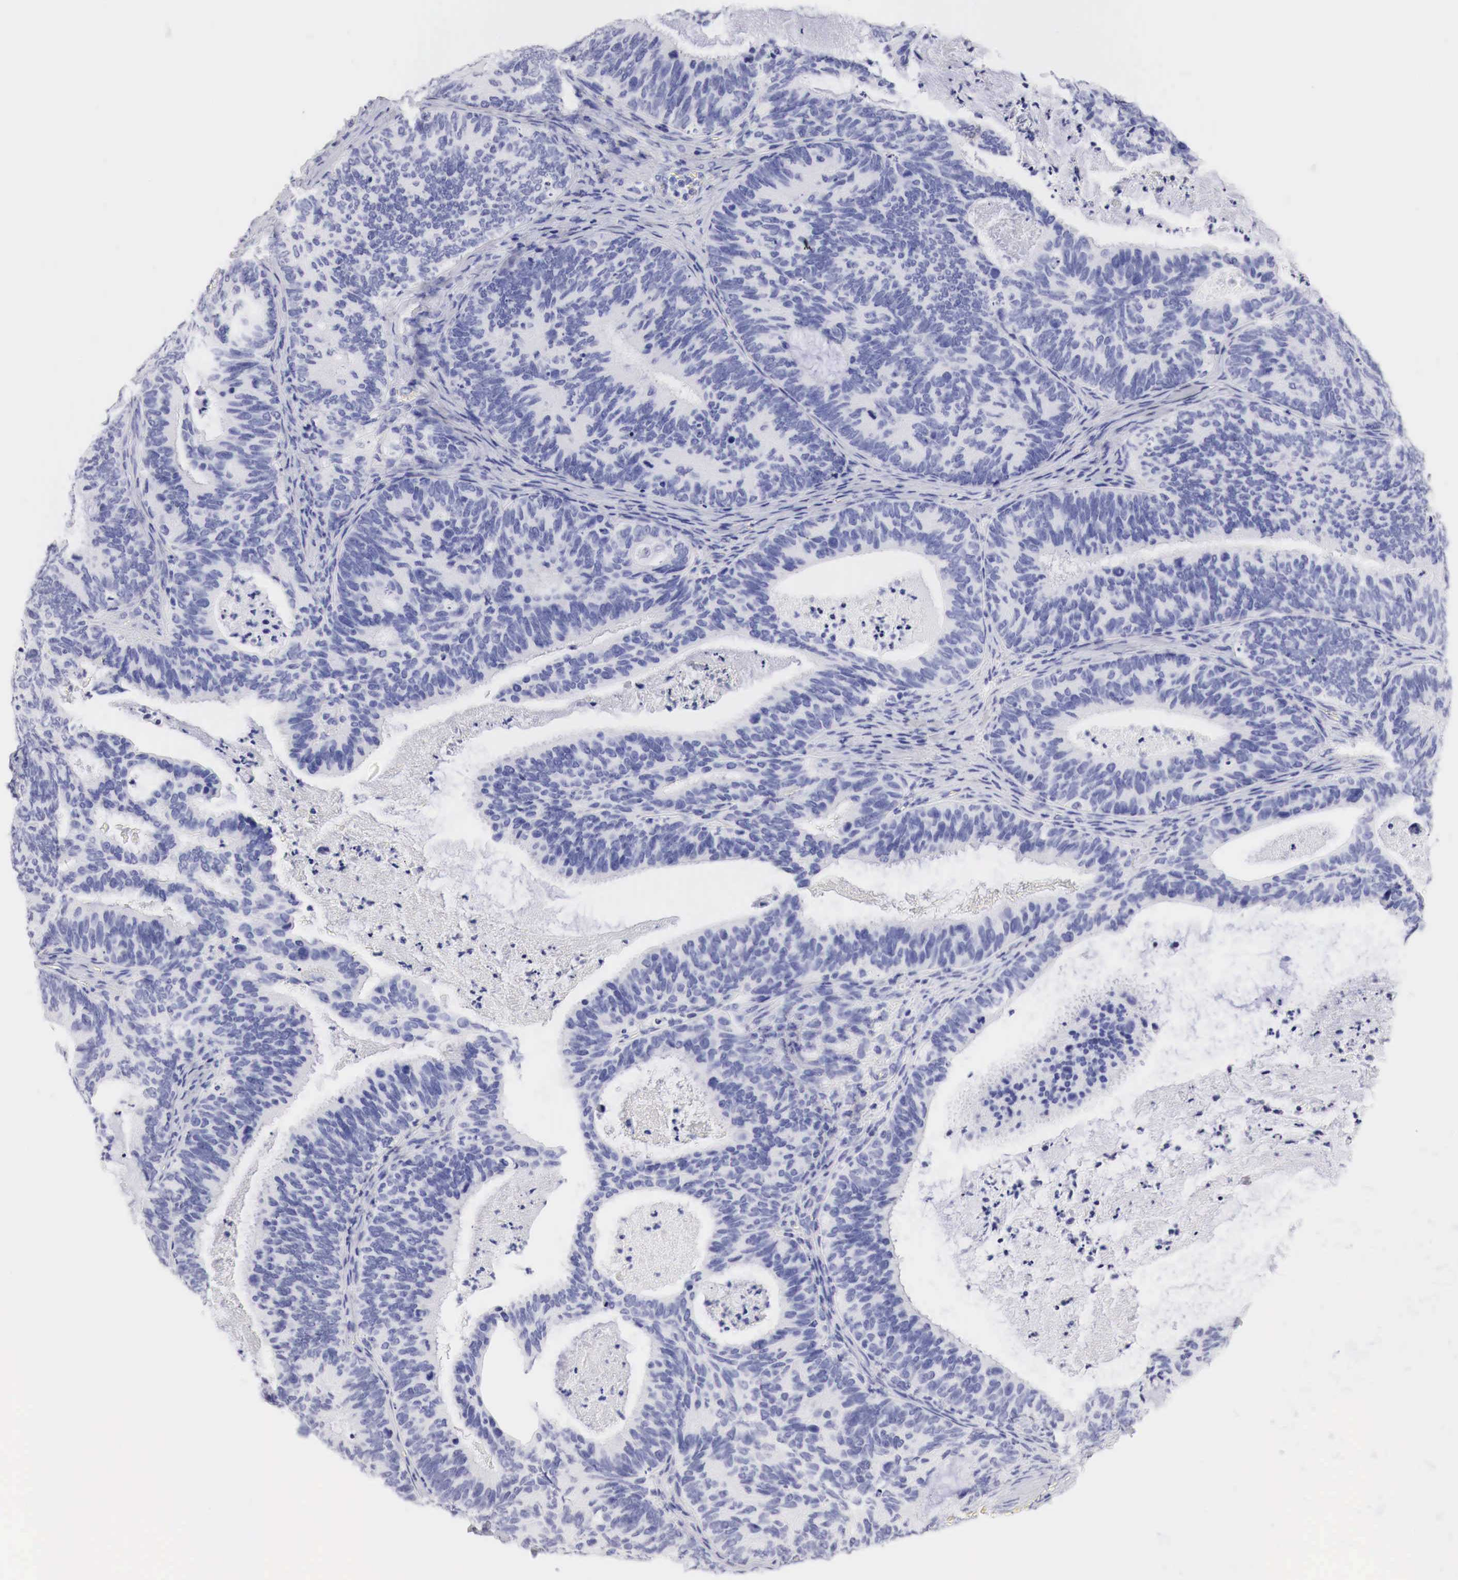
{"staining": {"intensity": "negative", "quantity": "none", "location": "none"}, "tissue": "ovarian cancer", "cell_type": "Tumor cells", "image_type": "cancer", "snomed": [{"axis": "morphology", "description": "Carcinoma, endometroid"}, {"axis": "topography", "description": "Ovary"}], "caption": "The image reveals no significant positivity in tumor cells of endometroid carcinoma (ovarian).", "gene": "TYR", "patient": {"sex": "female", "age": 52}}